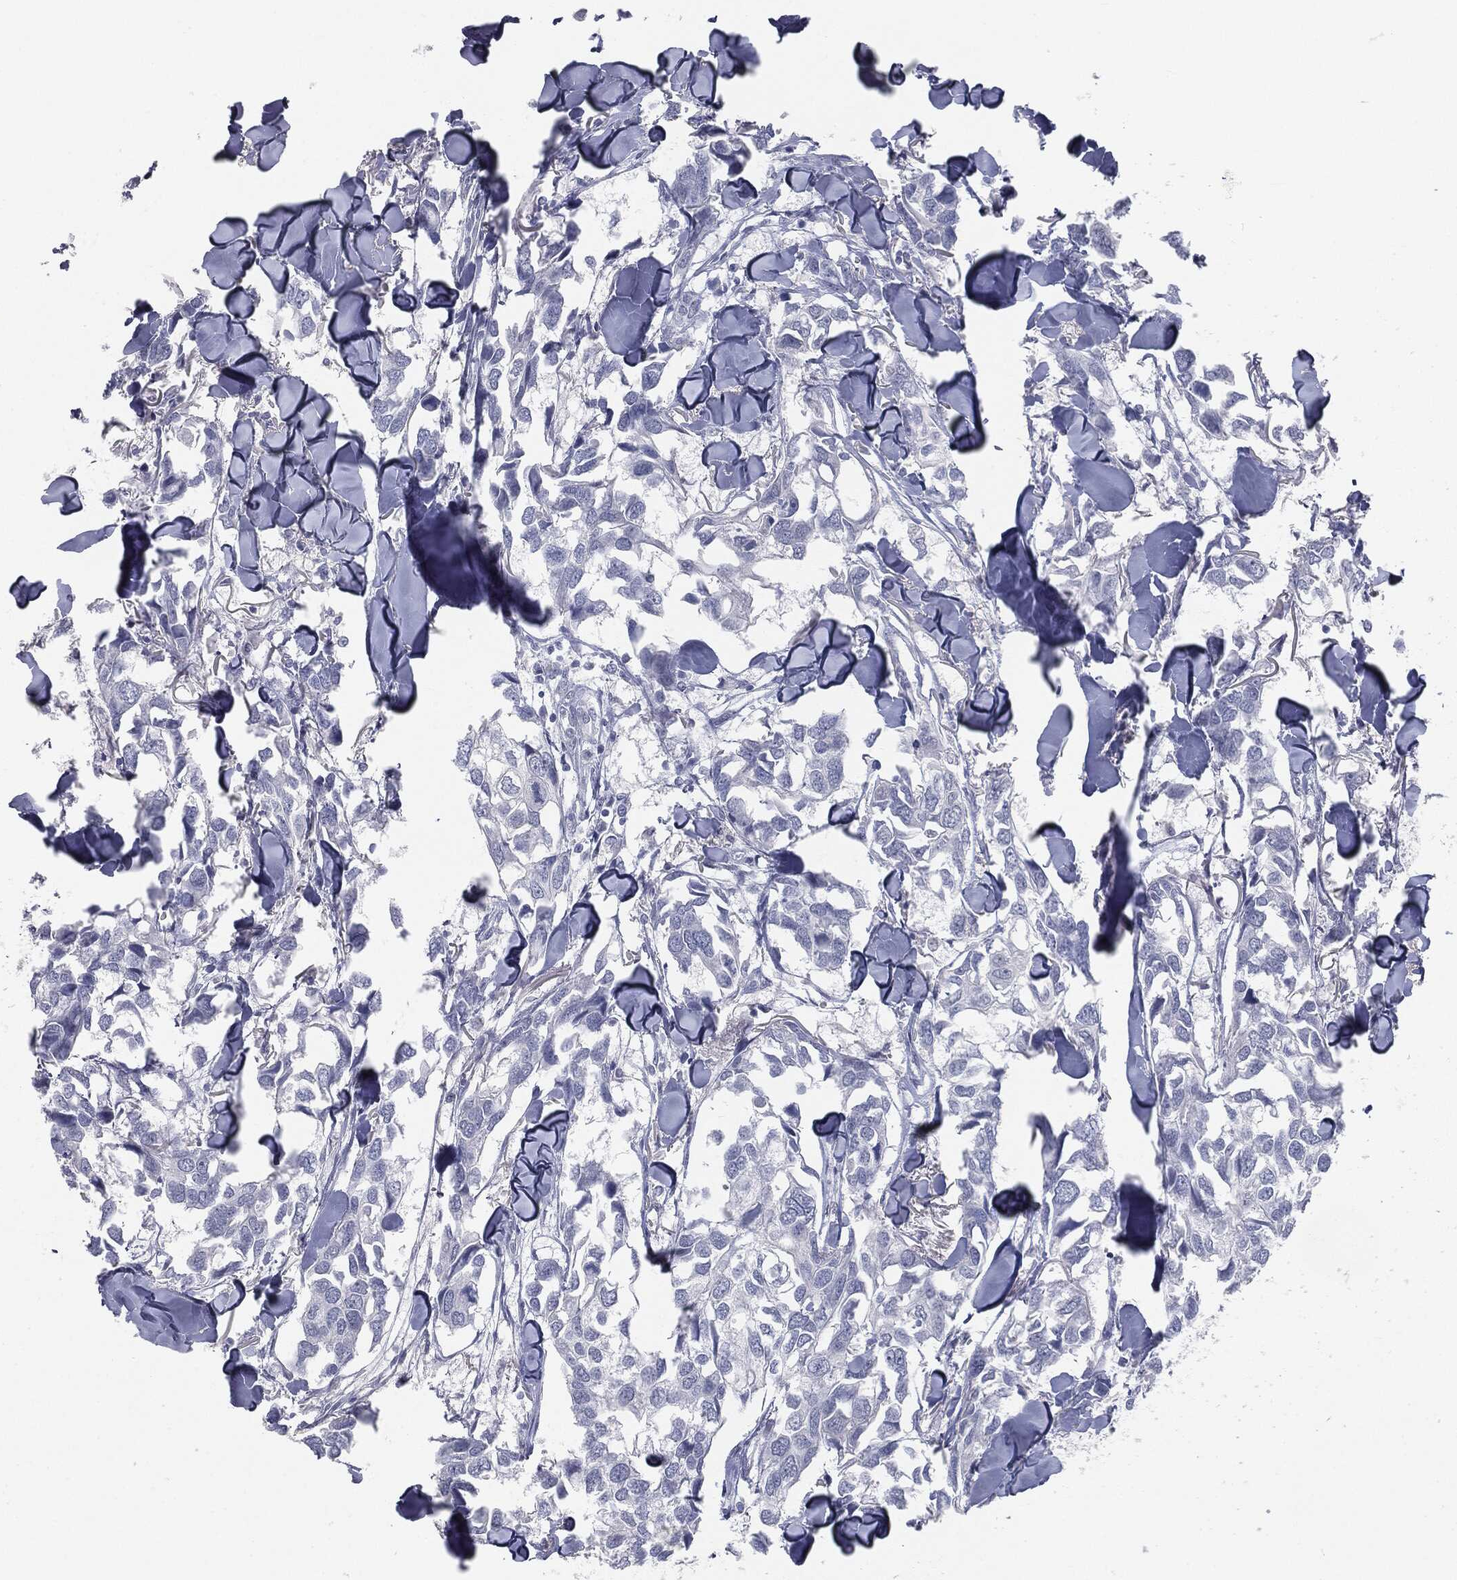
{"staining": {"intensity": "negative", "quantity": "none", "location": "none"}, "tissue": "breast cancer", "cell_type": "Tumor cells", "image_type": "cancer", "snomed": [{"axis": "morphology", "description": "Duct carcinoma"}, {"axis": "topography", "description": "Breast"}], "caption": "A high-resolution histopathology image shows immunohistochemistry staining of breast cancer (invasive ductal carcinoma), which reveals no significant staining in tumor cells.", "gene": "PRAME", "patient": {"sex": "female", "age": 83}}